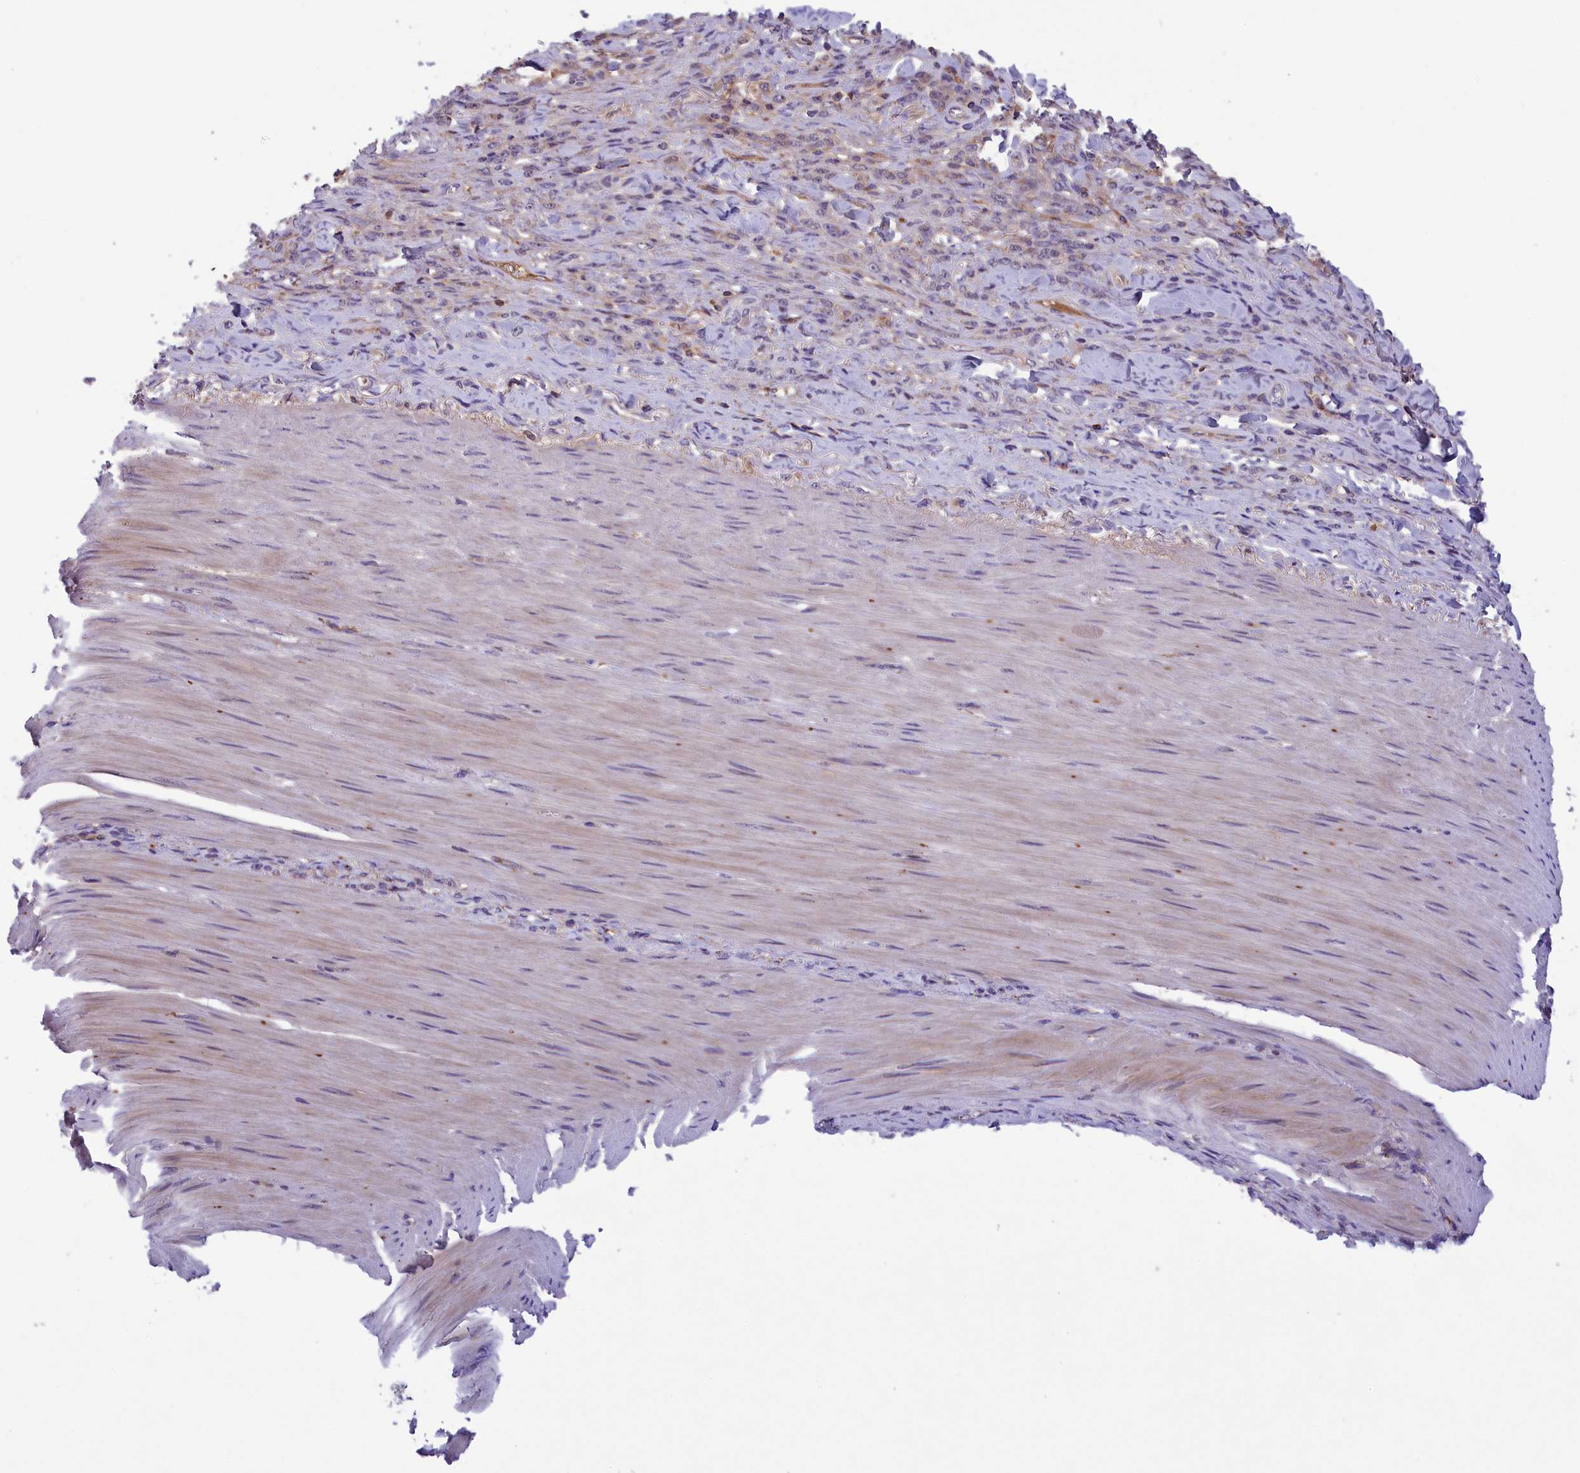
{"staining": {"intensity": "negative", "quantity": "none", "location": "none"}, "tissue": "stomach cancer", "cell_type": "Tumor cells", "image_type": "cancer", "snomed": [{"axis": "morphology", "description": "Normal tissue, NOS"}, {"axis": "morphology", "description": "Adenocarcinoma, NOS"}, {"axis": "topography", "description": "Stomach"}], "caption": "The image demonstrates no staining of tumor cells in stomach cancer.", "gene": "STYX", "patient": {"sex": "male", "age": 82}}